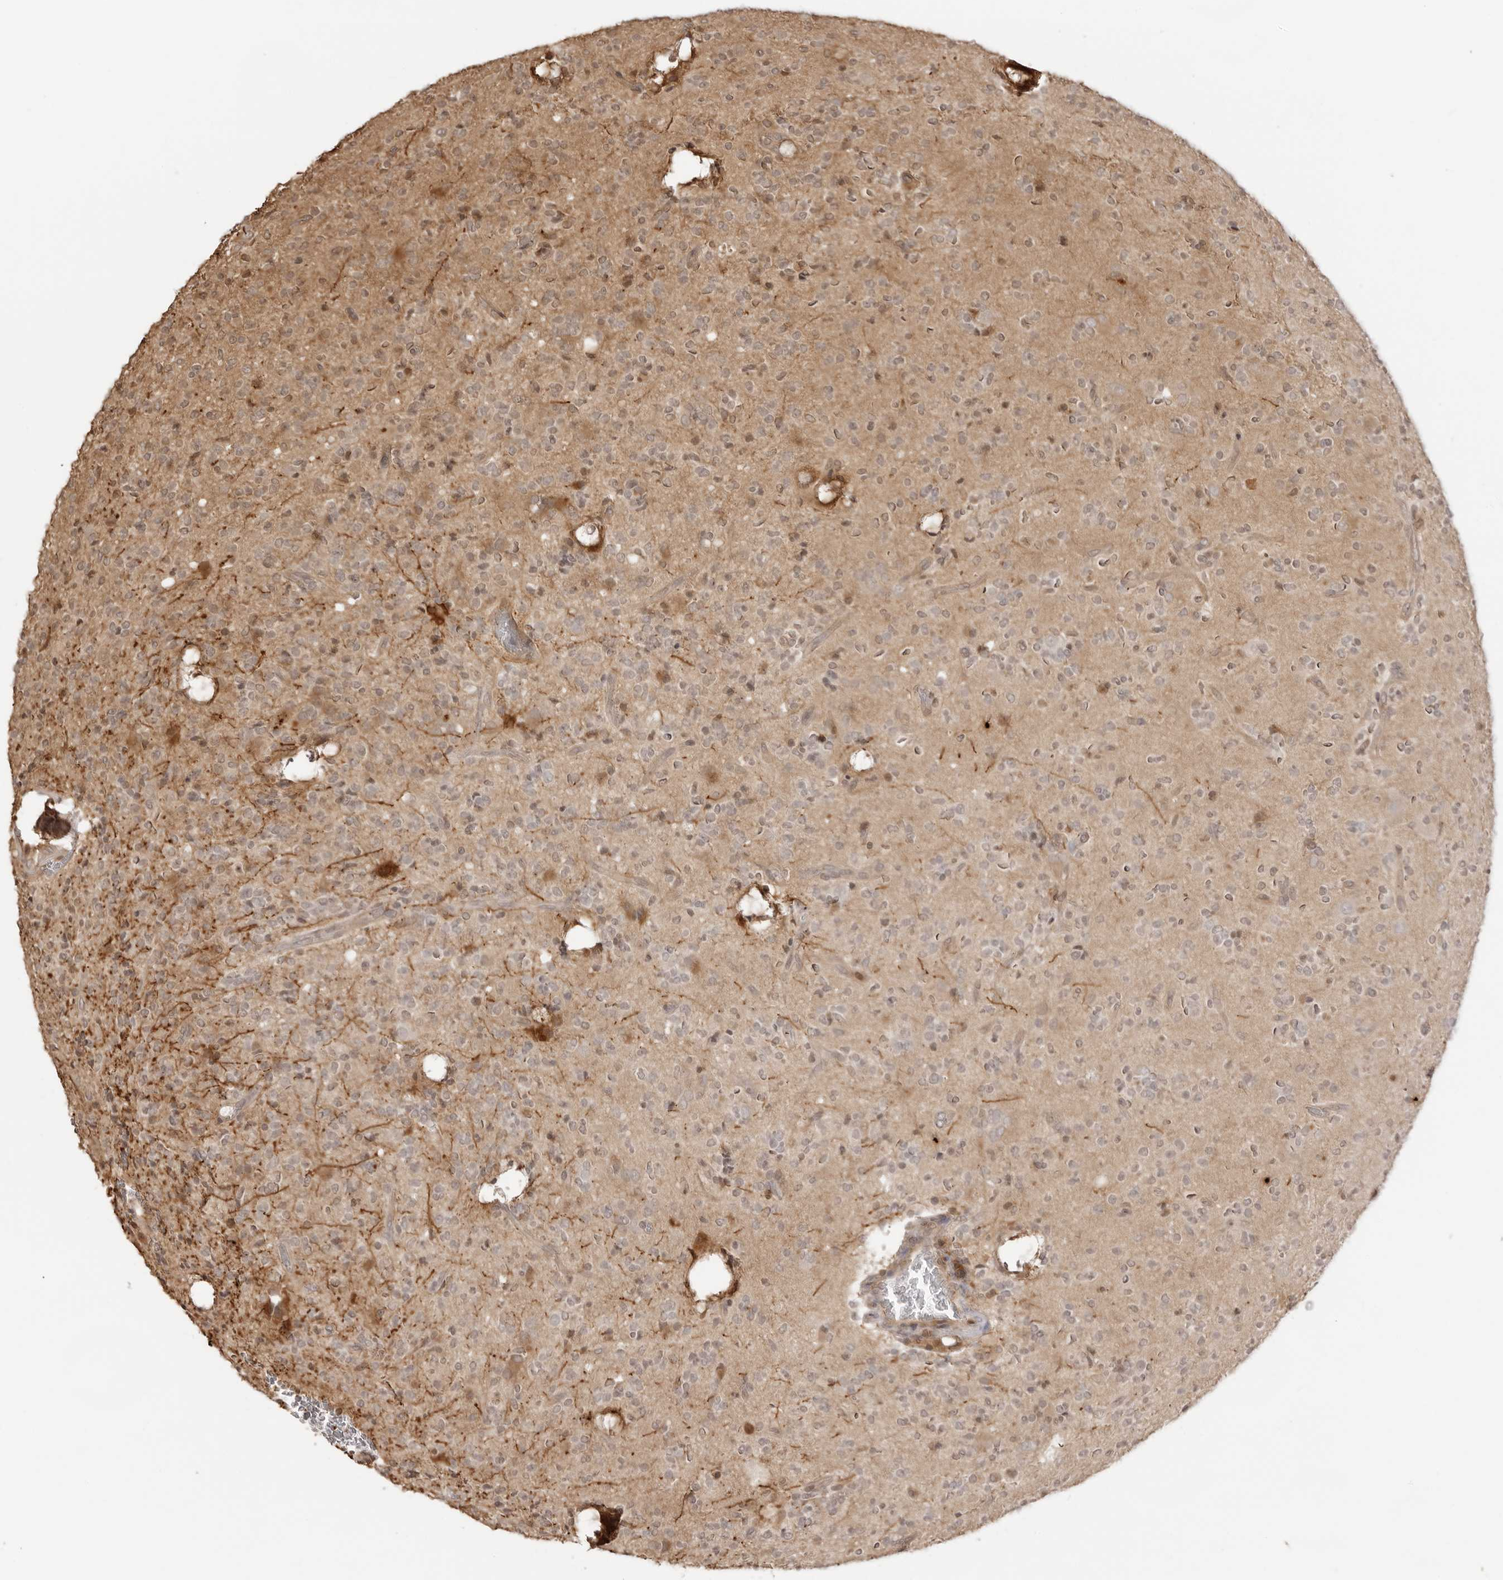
{"staining": {"intensity": "weak", "quantity": "25%-75%", "location": "cytoplasmic/membranous"}, "tissue": "glioma", "cell_type": "Tumor cells", "image_type": "cancer", "snomed": [{"axis": "morphology", "description": "Glioma, malignant, High grade"}, {"axis": "topography", "description": "Brain"}], "caption": "Immunohistochemistry (IHC) (DAB (3,3'-diaminobenzidine)) staining of human glioma reveals weak cytoplasmic/membranous protein positivity in approximately 25%-75% of tumor cells.", "gene": "IKBKE", "patient": {"sex": "male", "age": 34}}